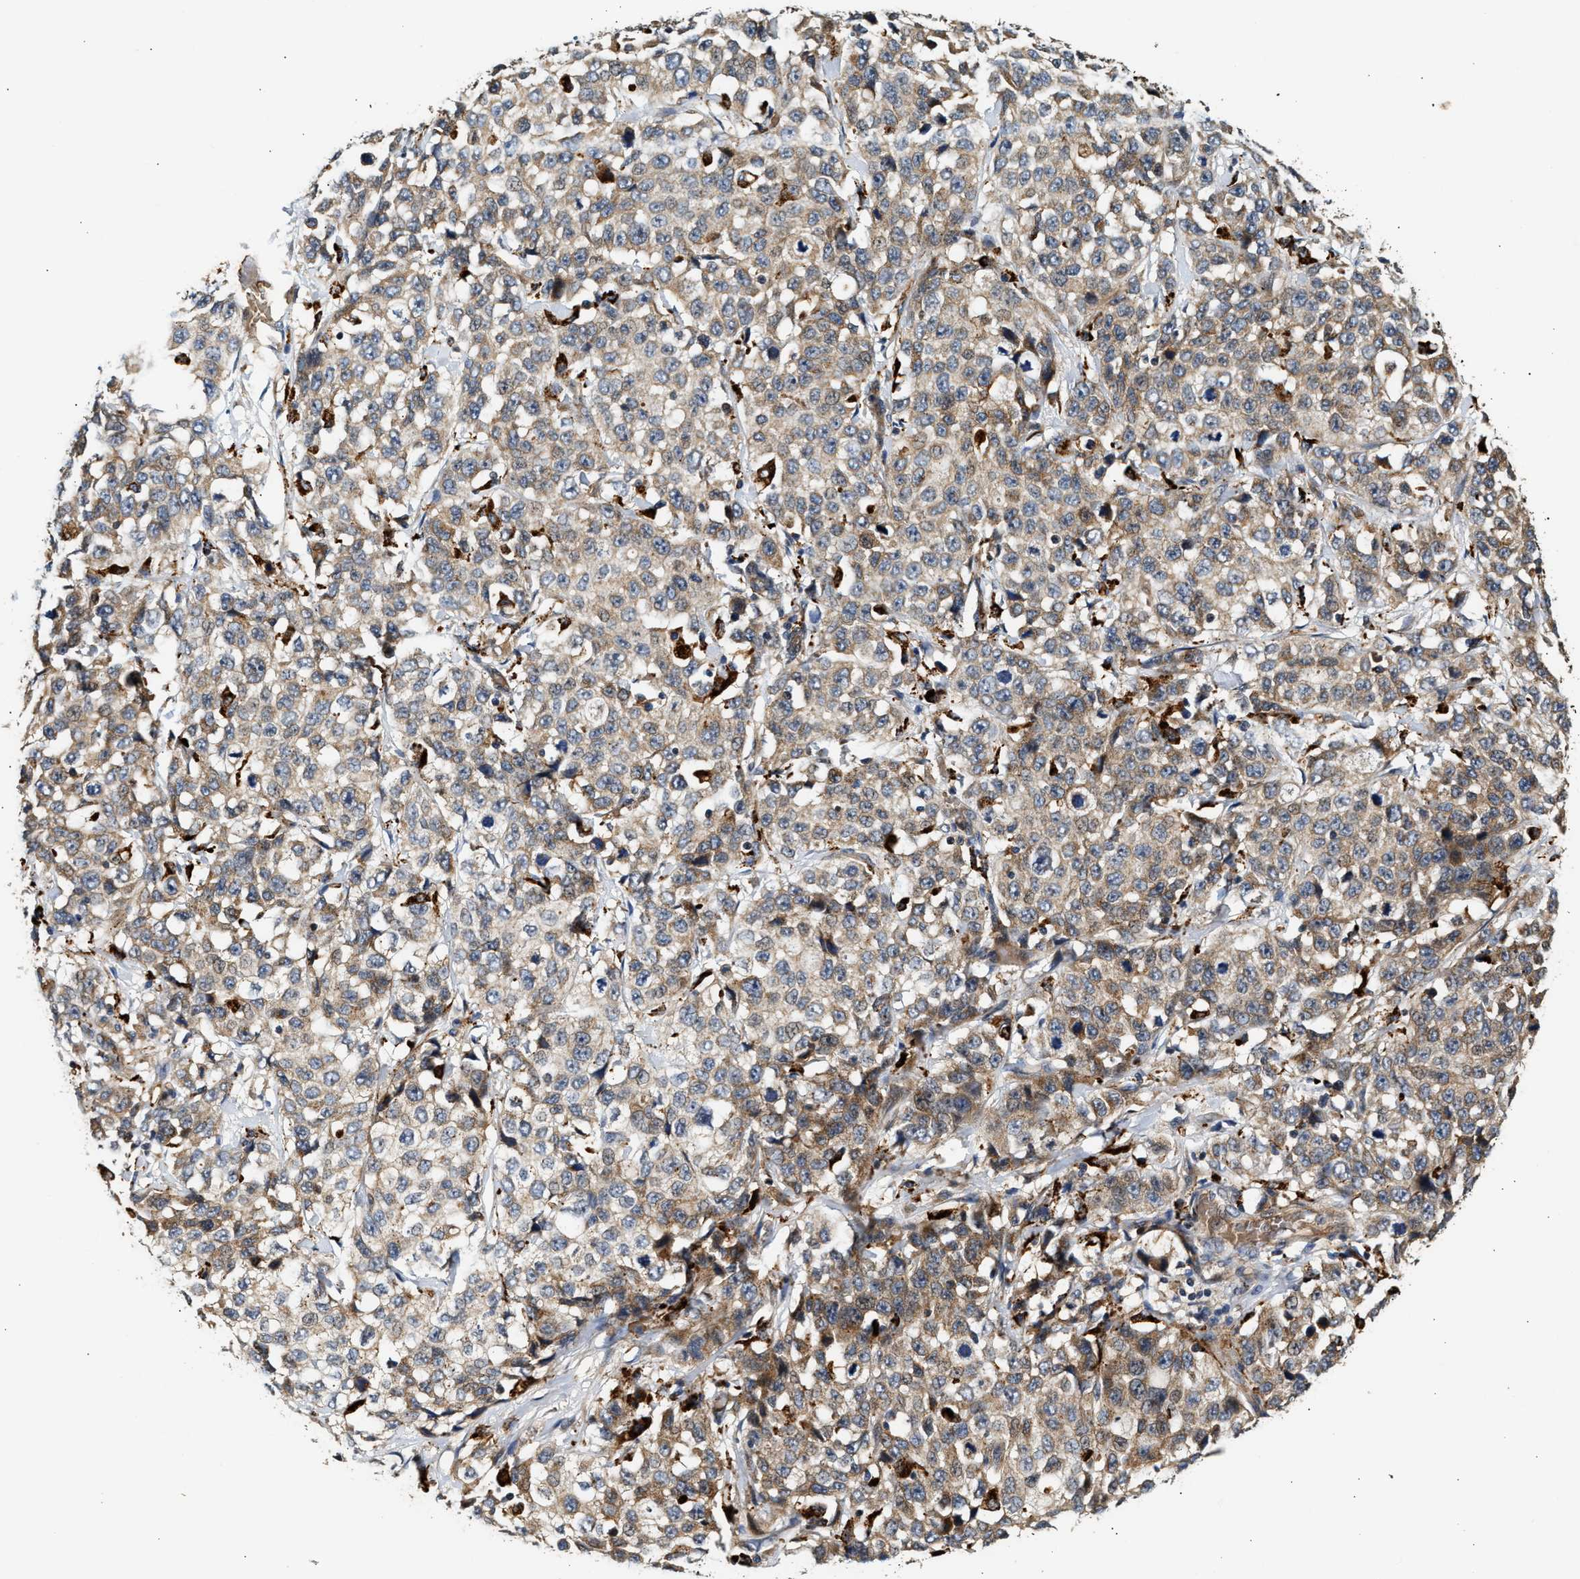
{"staining": {"intensity": "moderate", "quantity": ">75%", "location": "cytoplasmic/membranous"}, "tissue": "stomach cancer", "cell_type": "Tumor cells", "image_type": "cancer", "snomed": [{"axis": "morphology", "description": "Normal tissue, NOS"}, {"axis": "morphology", "description": "Adenocarcinoma, NOS"}, {"axis": "topography", "description": "Stomach"}], "caption": "This is an image of IHC staining of stomach cancer (adenocarcinoma), which shows moderate positivity in the cytoplasmic/membranous of tumor cells.", "gene": "PLD3", "patient": {"sex": "male", "age": 48}}